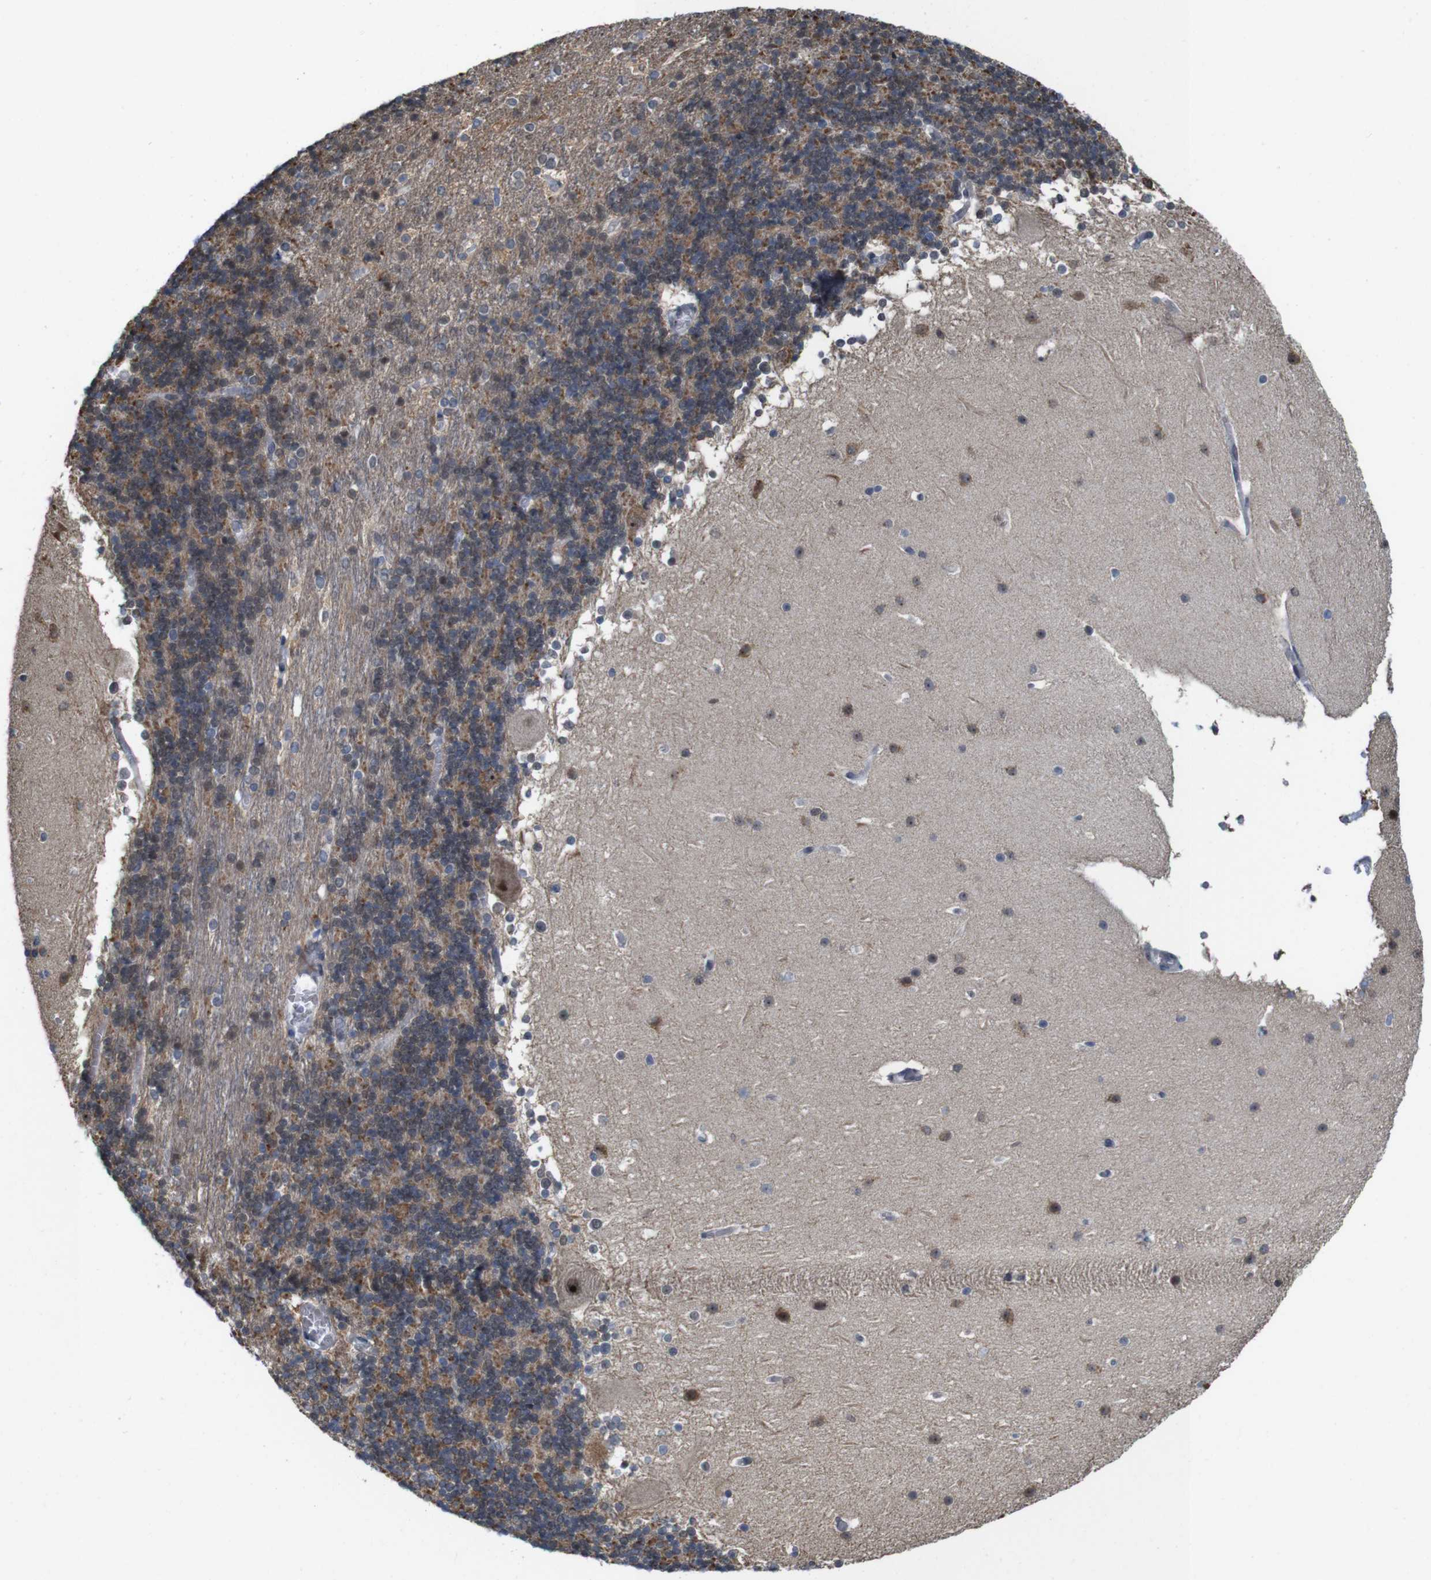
{"staining": {"intensity": "moderate", "quantity": "25%-75%", "location": "cytoplasmic/membranous,nuclear"}, "tissue": "cerebellum", "cell_type": "Cells in granular layer", "image_type": "normal", "snomed": [{"axis": "morphology", "description": "Normal tissue, NOS"}, {"axis": "topography", "description": "Cerebellum"}], "caption": "Protein expression analysis of normal cerebellum exhibits moderate cytoplasmic/membranous,nuclear staining in approximately 25%-75% of cells in granular layer.", "gene": "PNMA8A", "patient": {"sex": "female", "age": 19}}